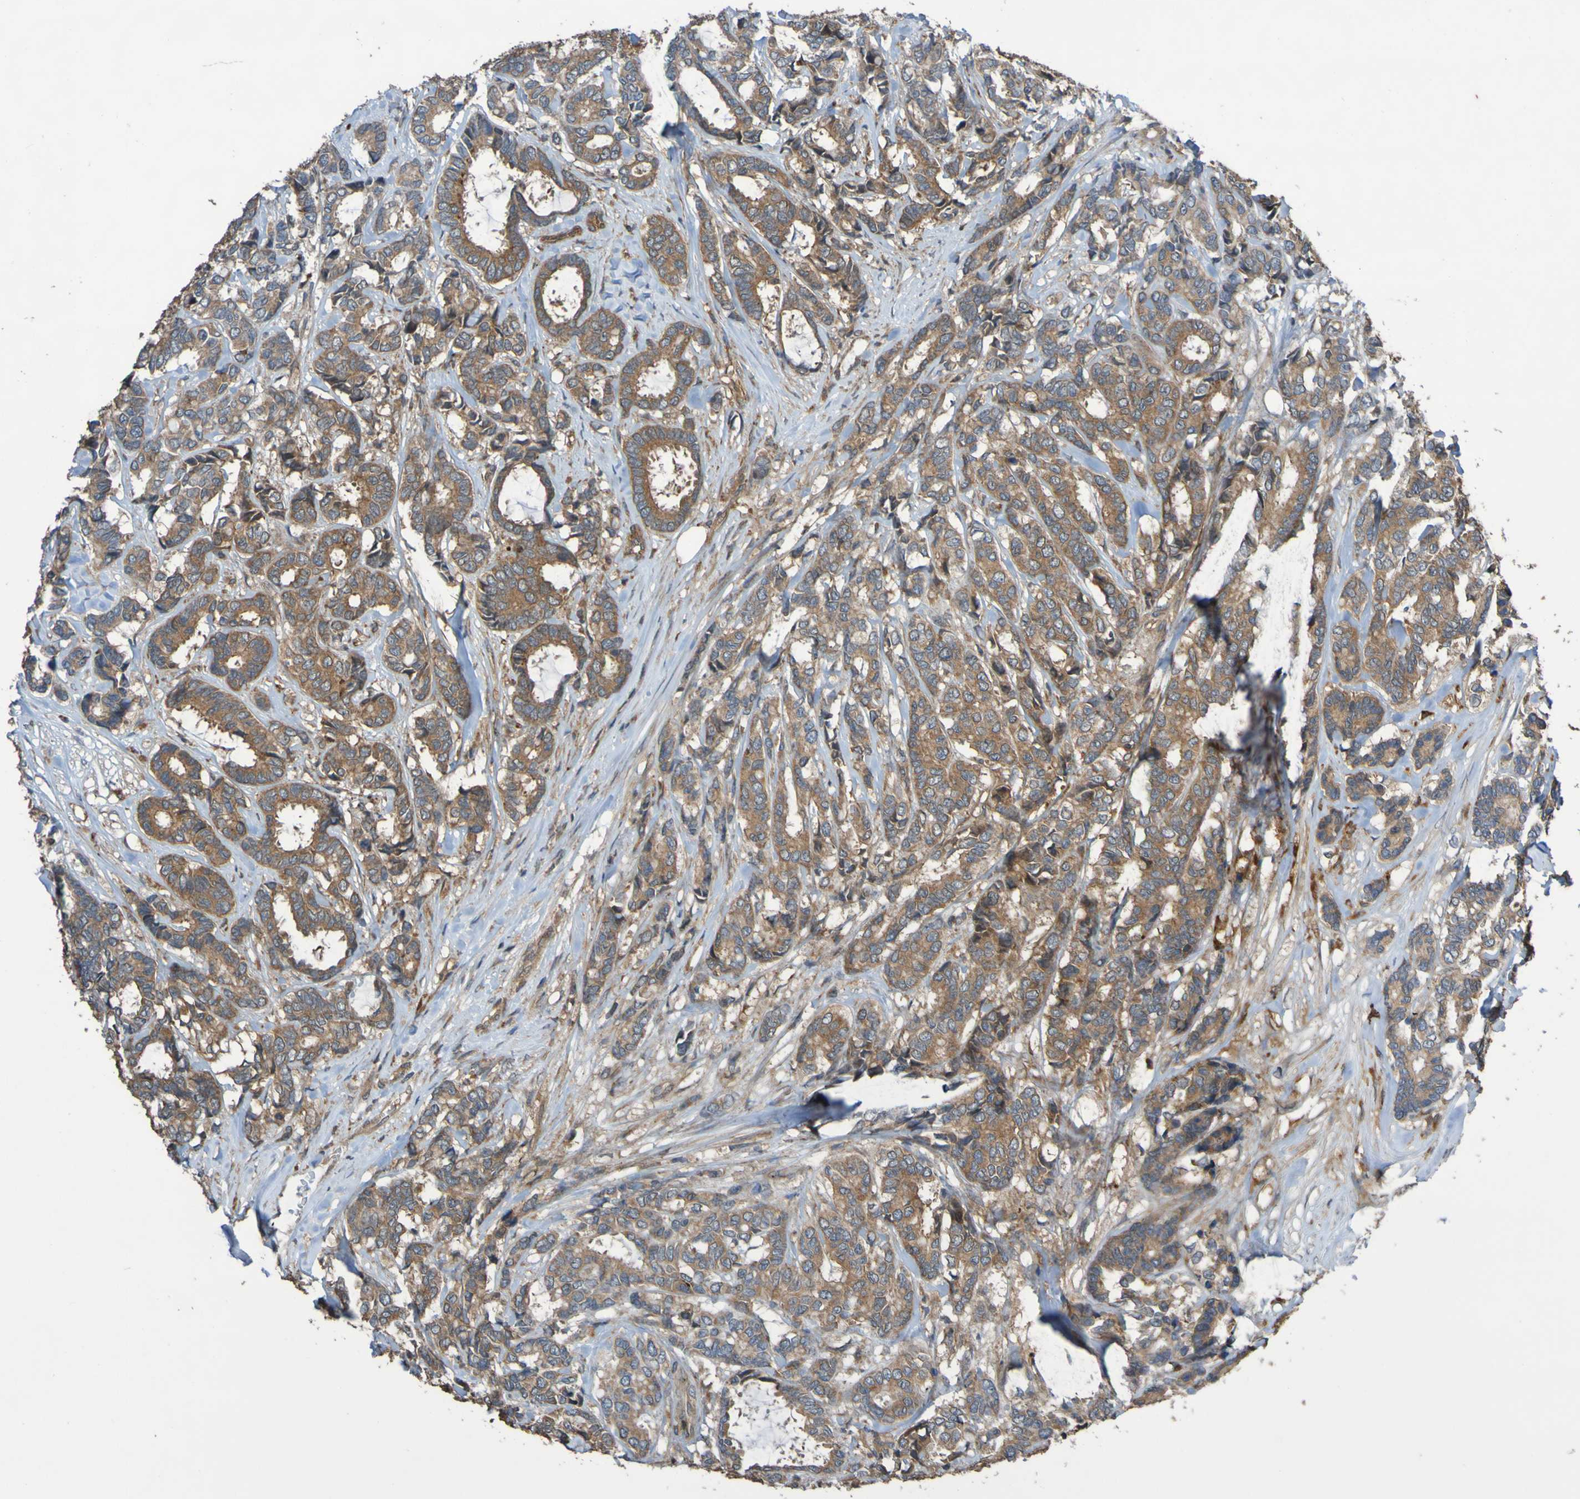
{"staining": {"intensity": "weak", "quantity": ">75%", "location": "cytoplasmic/membranous"}, "tissue": "breast cancer", "cell_type": "Tumor cells", "image_type": "cancer", "snomed": [{"axis": "morphology", "description": "Duct carcinoma"}, {"axis": "topography", "description": "Breast"}], "caption": "DAB immunohistochemical staining of human breast infiltrating ductal carcinoma reveals weak cytoplasmic/membranous protein positivity in about >75% of tumor cells.", "gene": "UCN", "patient": {"sex": "female", "age": 87}}